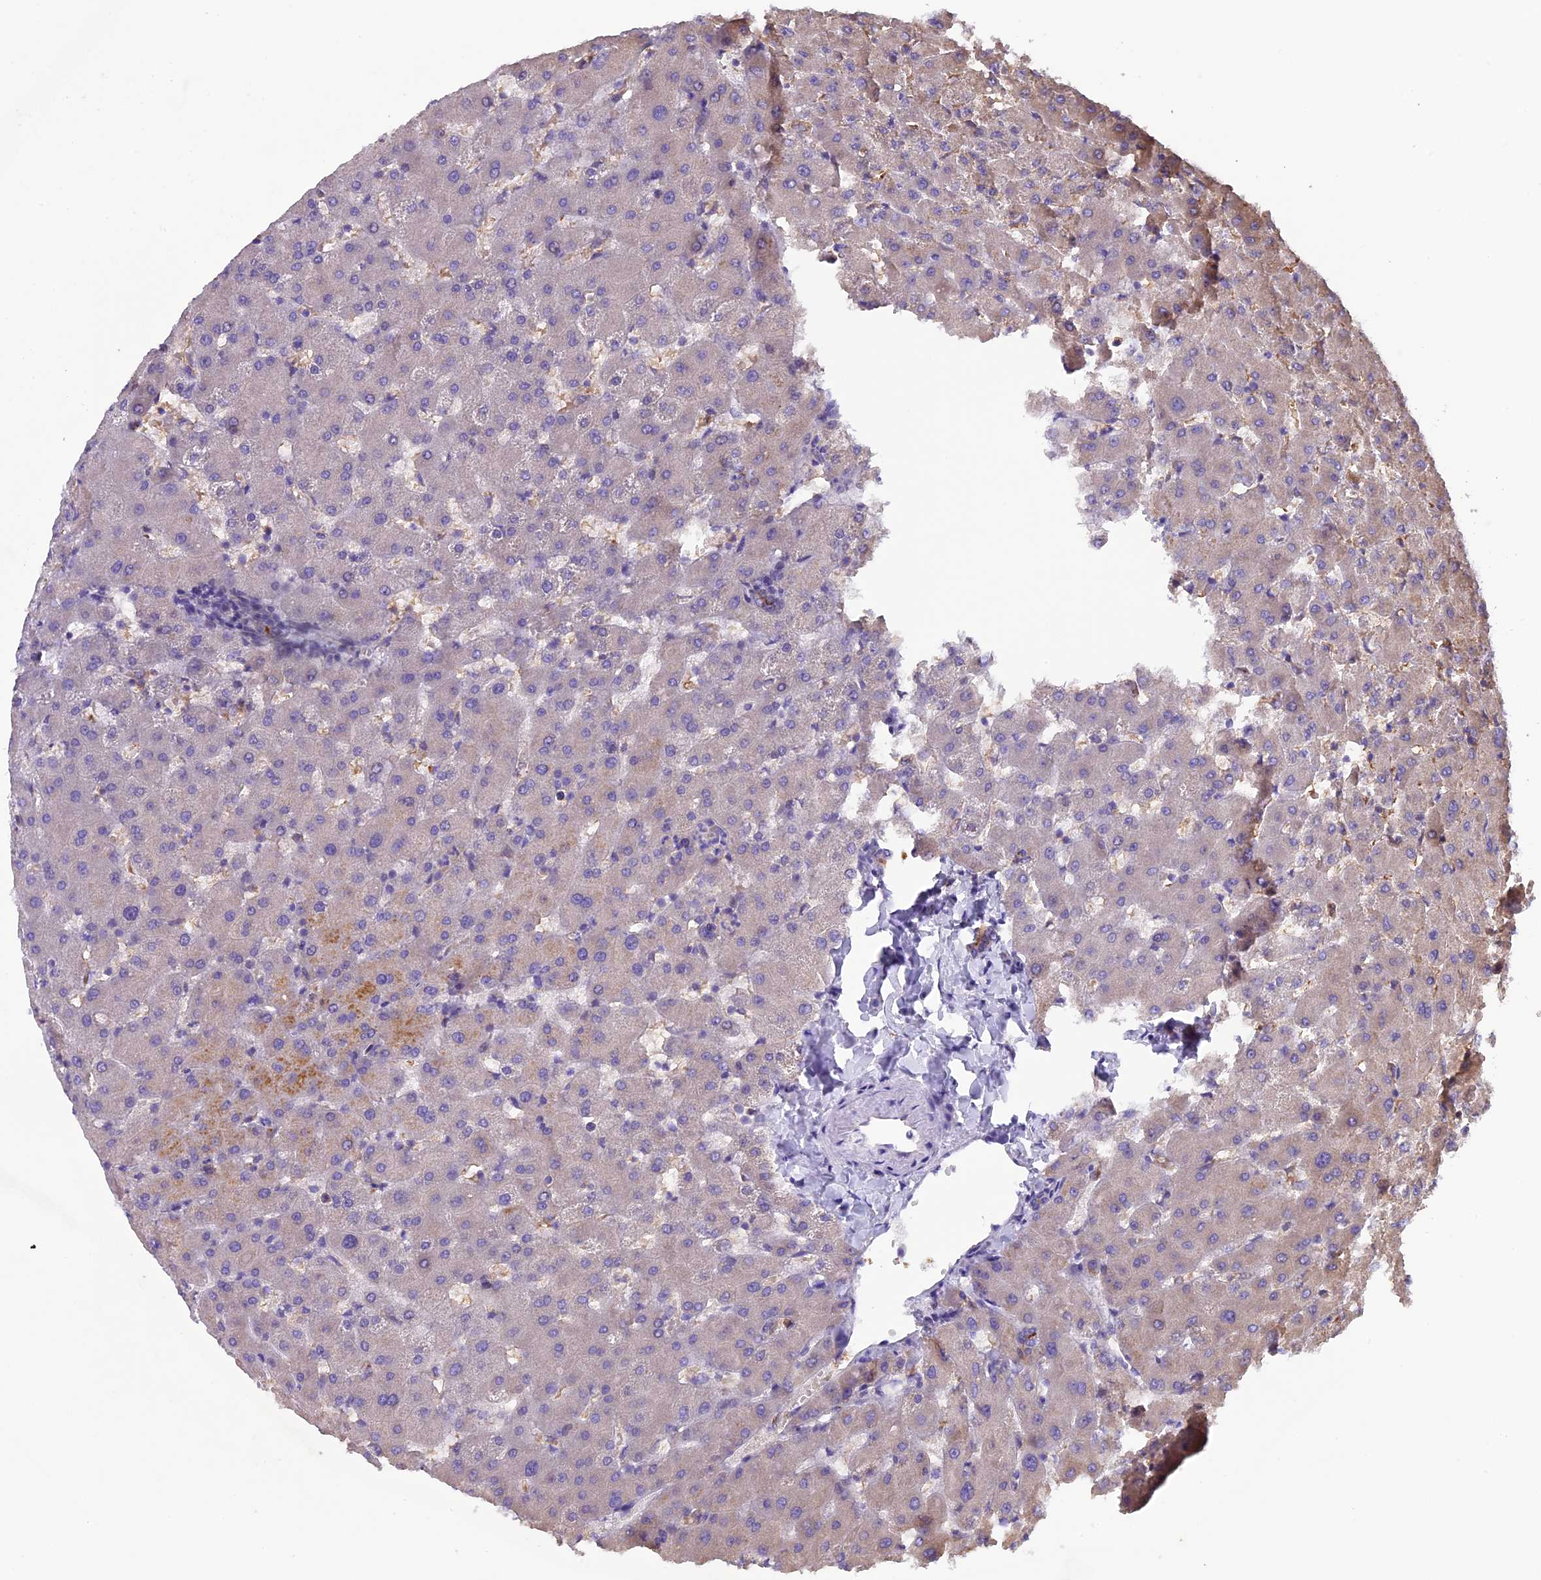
{"staining": {"intensity": "weak", "quantity": "25%-75%", "location": "cytoplasmic/membranous"}, "tissue": "liver", "cell_type": "Cholangiocytes", "image_type": "normal", "snomed": [{"axis": "morphology", "description": "Normal tissue, NOS"}, {"axis": "topography", "description": "Liver"}], "caption": "The histopathology image exhibits immunohistochemical staining of unremarkable liver. There is weak cytoplasmic/membranous staining is seen in about 25%-75% of cholangiocytes.", "gene": "CCDC9B", "patient": {"sex": "female", "age": 63}}